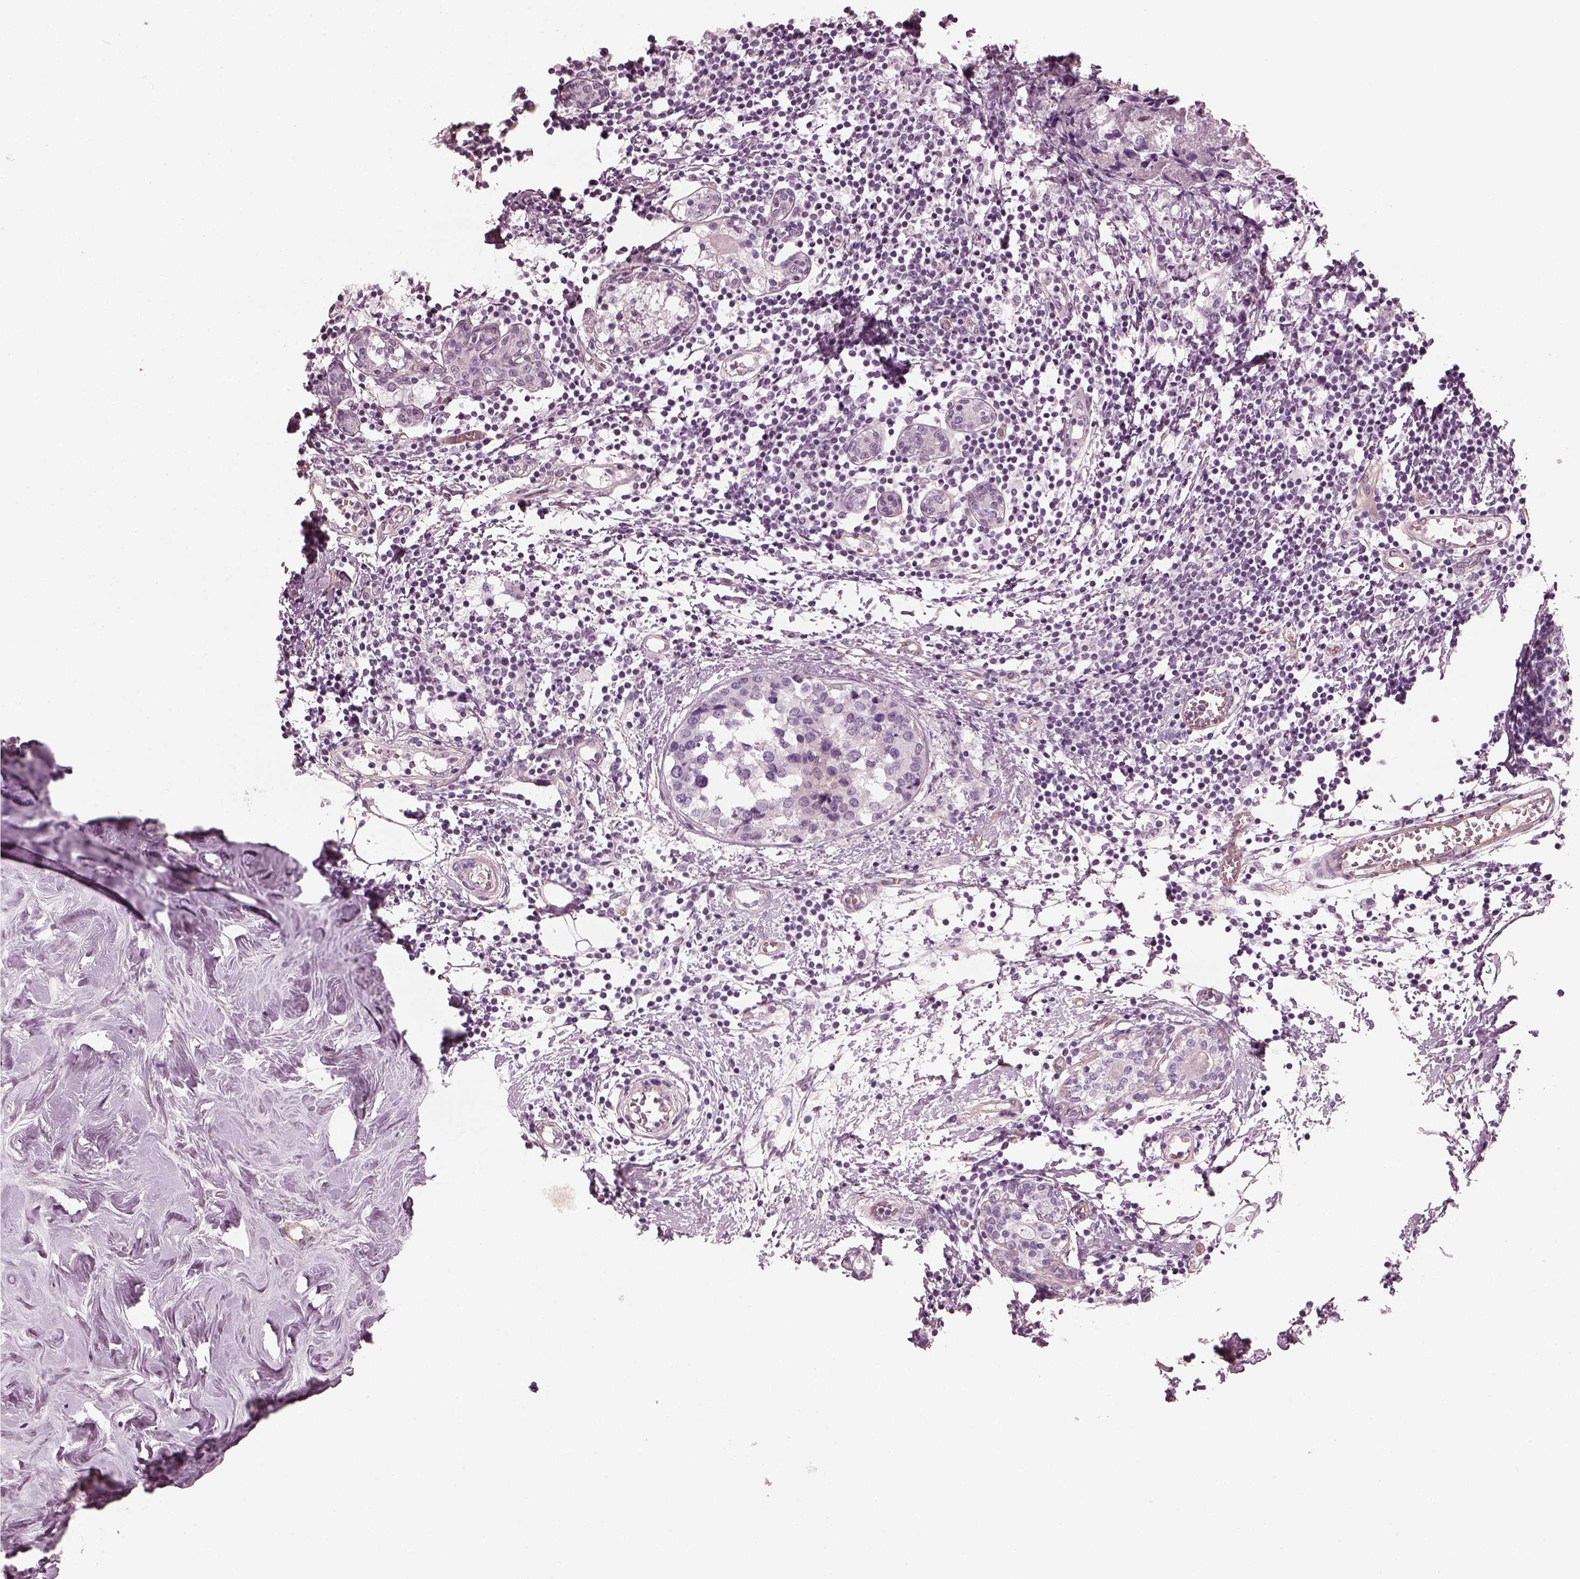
{"staining": {"intensity": "negative", "quantity": "none", "location": "none"}, "tissue": "breast cancer", "cell_type": "Tumor cells", "image_type": "cancer", "snomed": [{"axis": "morphology", "description": "Lobular carcinoma"}, {"axis": "topography", "description": "Breast"}], "caption": "The image shows no staining of tumor cells in breast lobular carcinoma.", "gene": "EIF4E1B", "patient": {"sex": "female", "age": 59}}